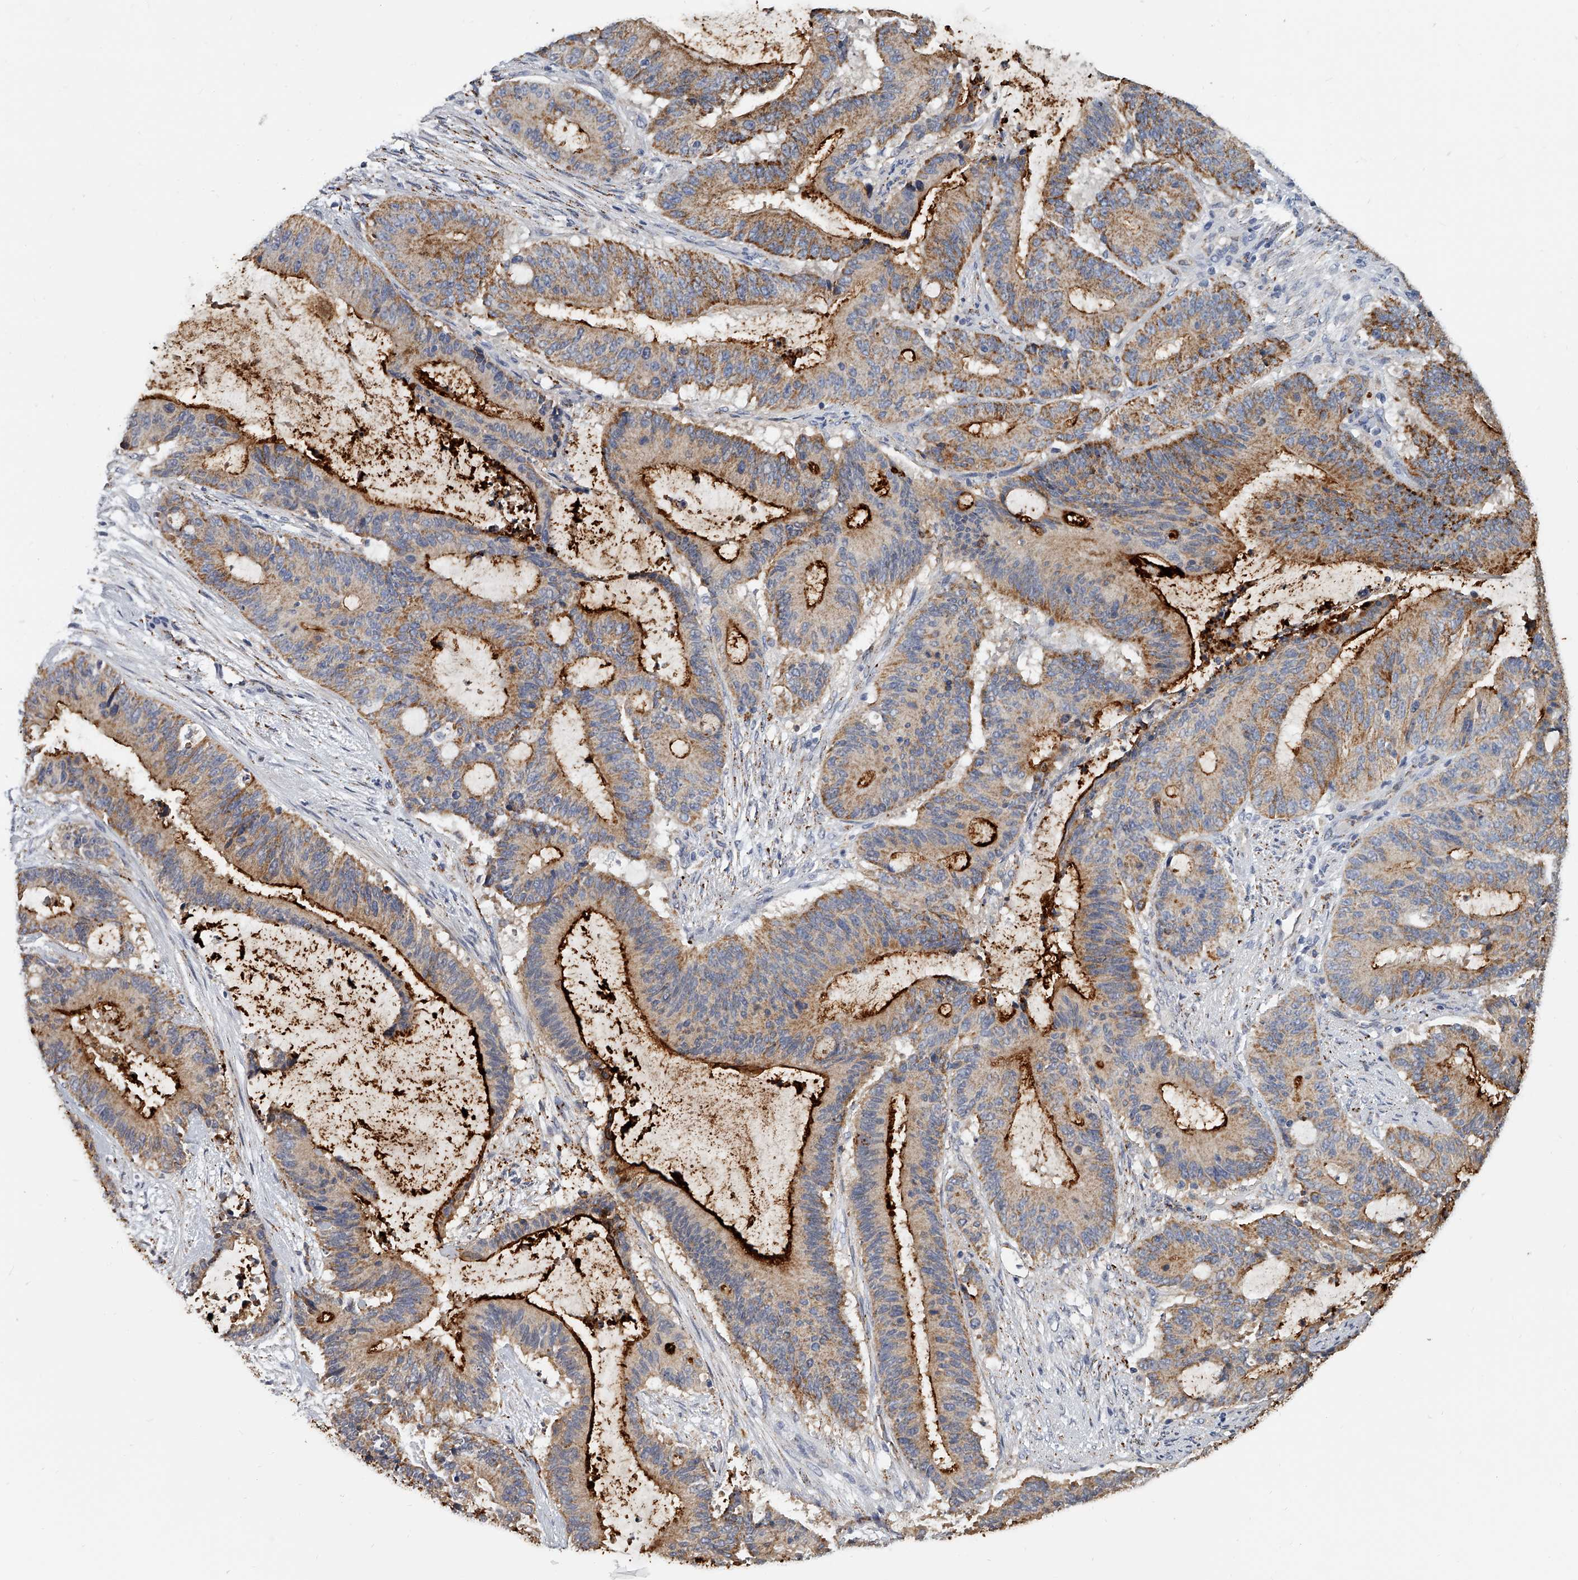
{"staining": {"intensity": "strong", "quantity": "25%-75%", "location": "cytoplasmic/membranous"}, "tissue": "liver cancer", "cell_type": "Tumor cells", "image_type": "cancer", "snomed": [{"axis": "morphology", "description": "Normal tissue, NOS"}, {"axis": "morphology", "description": "Cholangiocarcinoma"}, {"axis": "topography", "description": "Liver"}, {"axis": "topography", "description": "Peripheral nerve tissue"}], "caption": "Immunohistochemical staining of human liver cholangiocarcinoma displays high levels of strong cytoplasmic/membranous protein staining in about 25%-75% of tumor cells. (Stains: DAB in brown, nuclei in blue, Microscopy: brightfield microscopy at high magnification).", "gene": "KLHL7", "patient": {"sex": "female", "age": 73}}